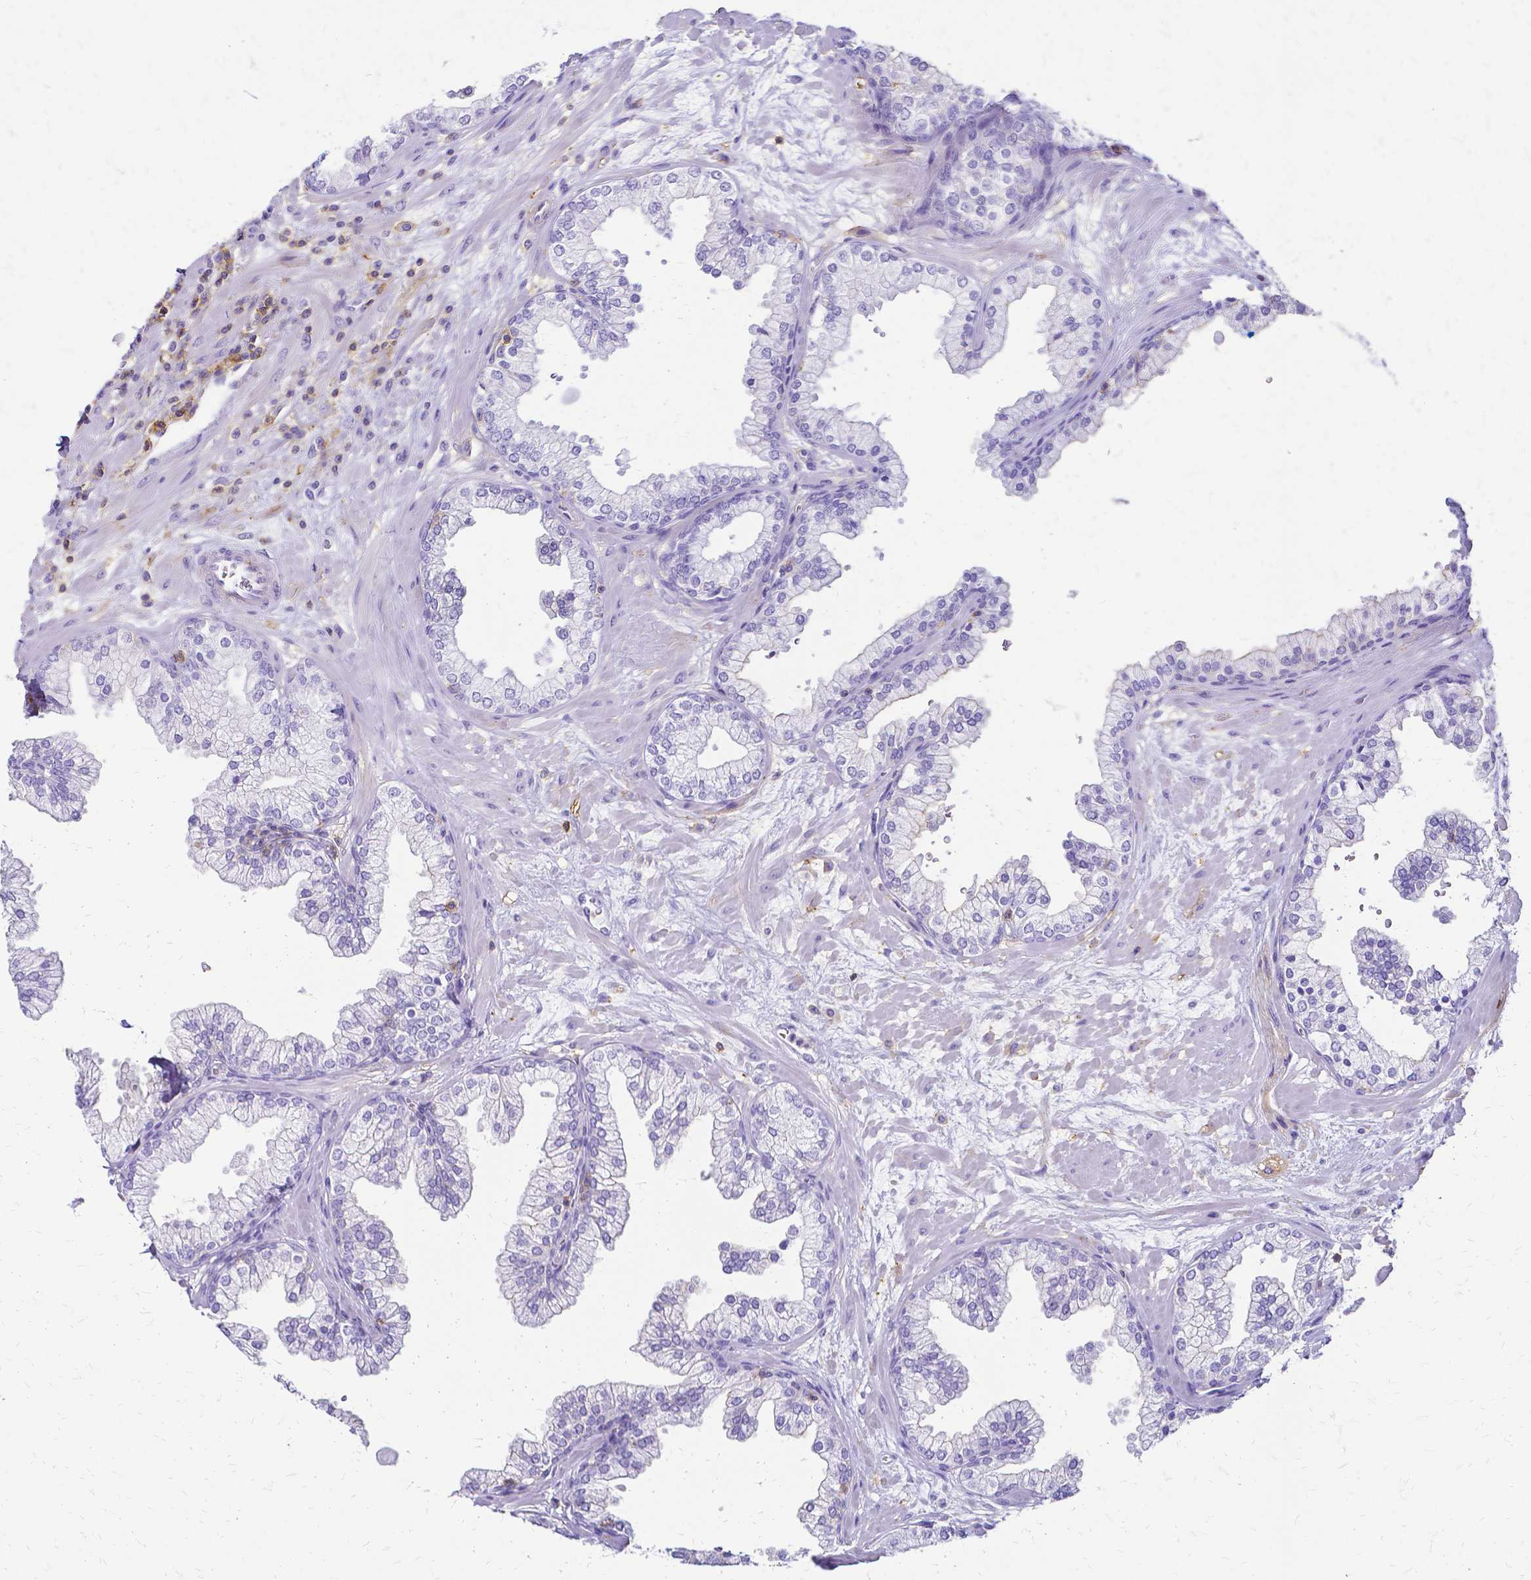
{"staining": {"intensity": "negative", "quantity": "none", "location": "none"}, "tissue": "prostate", "cell_type": "Glandular cells", "image_type": "normal", "snomed": [{"axis": "morphology", "description": "Normal tissue, NOS"}, {"axis": "topography", "description": "Prostate"}, {"axis": "topography", "description": "Peripheral nerve tissue"}], "caption": "Glandular cells show no significant protein positivity in normal prostate. (DAB IHC, high magnification).", "gene": "HSPA12A", "patient": {"sex": "male", "age": 61}}